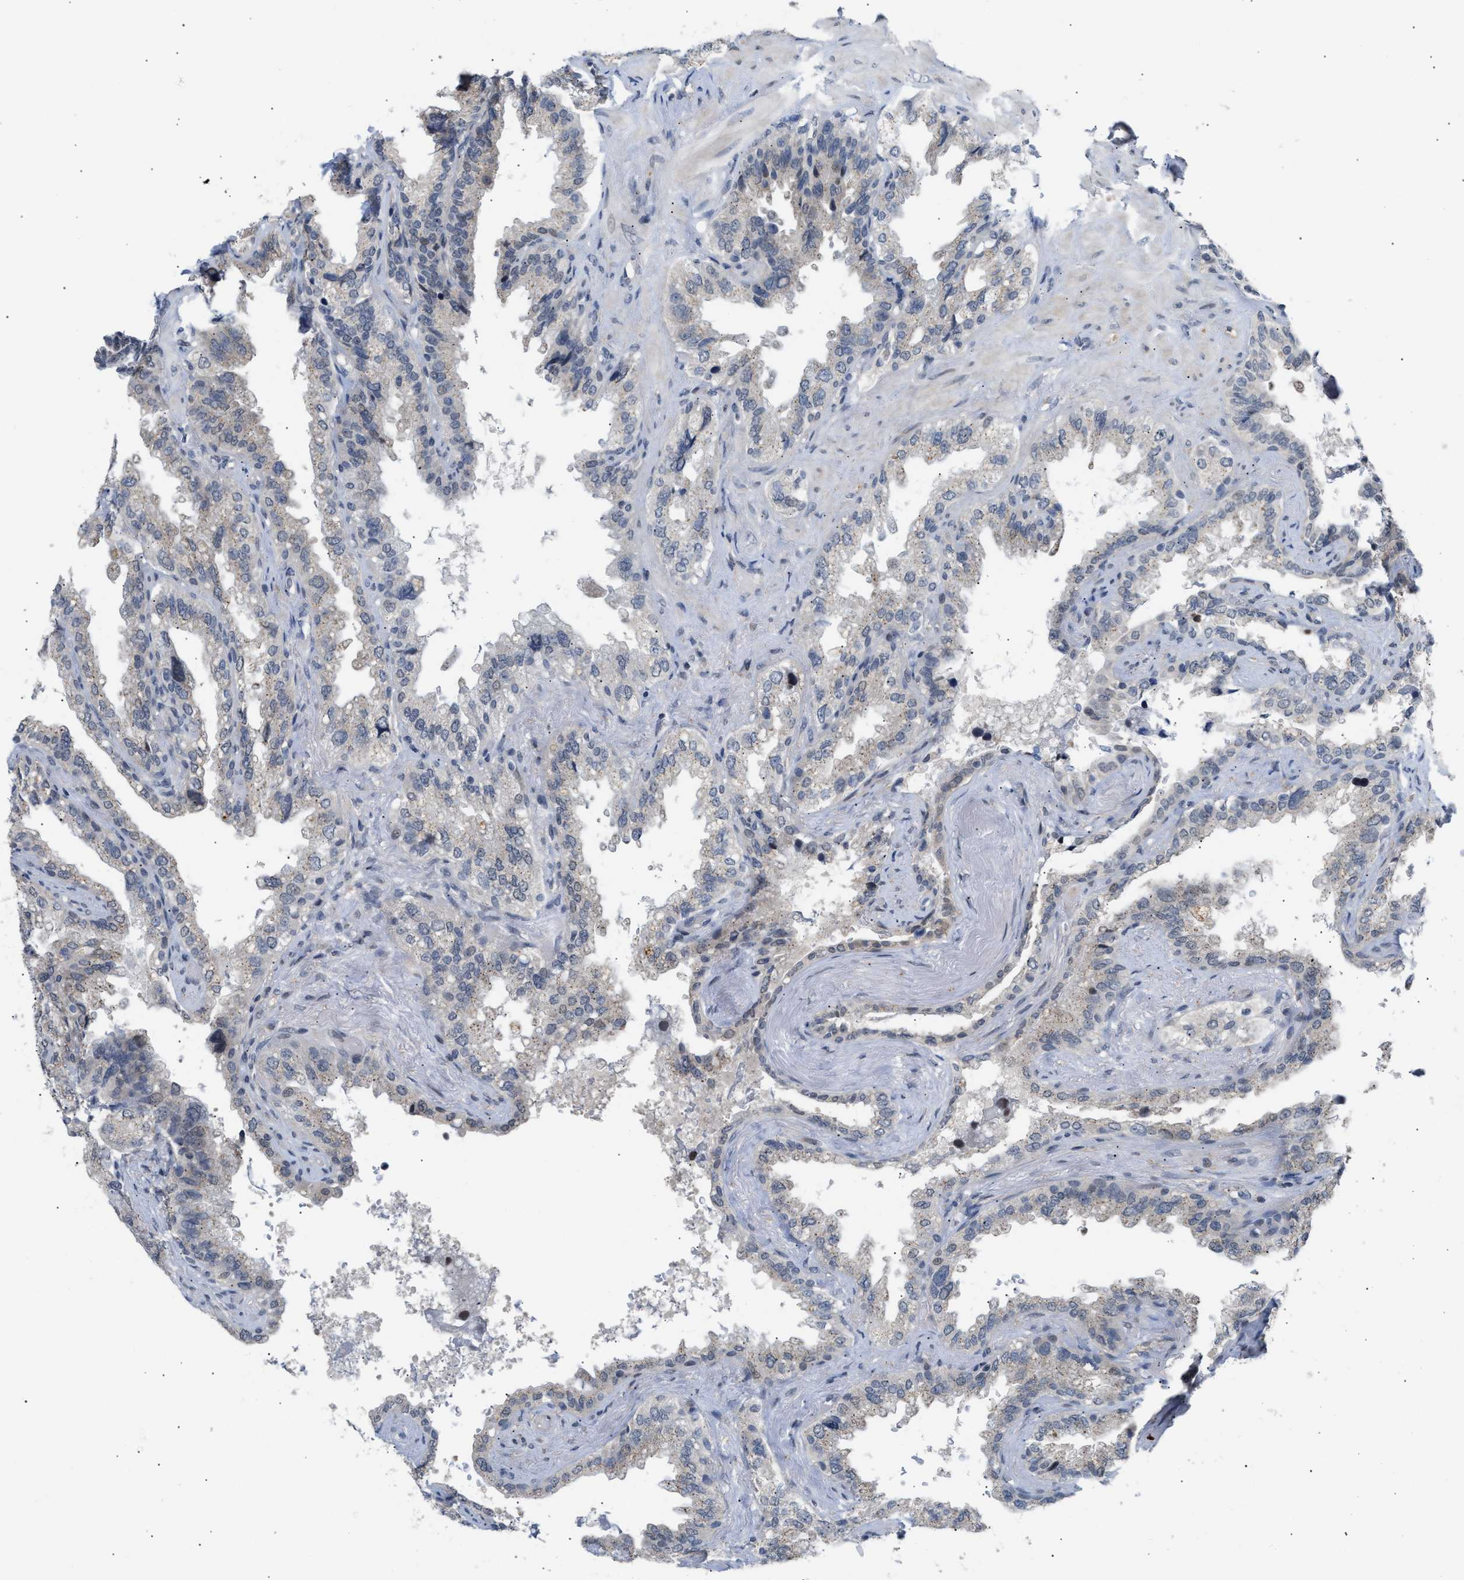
{"staining": {"intensity": "negative", "quantity": "none", "location": "none"}, "tissue": "seminal vesicle", "cell_type": "Glandular cells", "image_type": "normal", "snomed": [{"axis": "morphology", "description": "Normal tissue, NOS"}, {"axis": "topography", "description": "Seminal veicle"}], "caption": "Immunohistochemistry (IHC) of unremarkable human seminal vesicle shows no positivity in glandular cells. The staining is performed using DAB (3,3'-diaminobenzidine) brown chromogen with nuclei counter-stained in using hematoxylin.", "gene": "TXNRD3", "patient": {"sex": "male", "age": 68}}